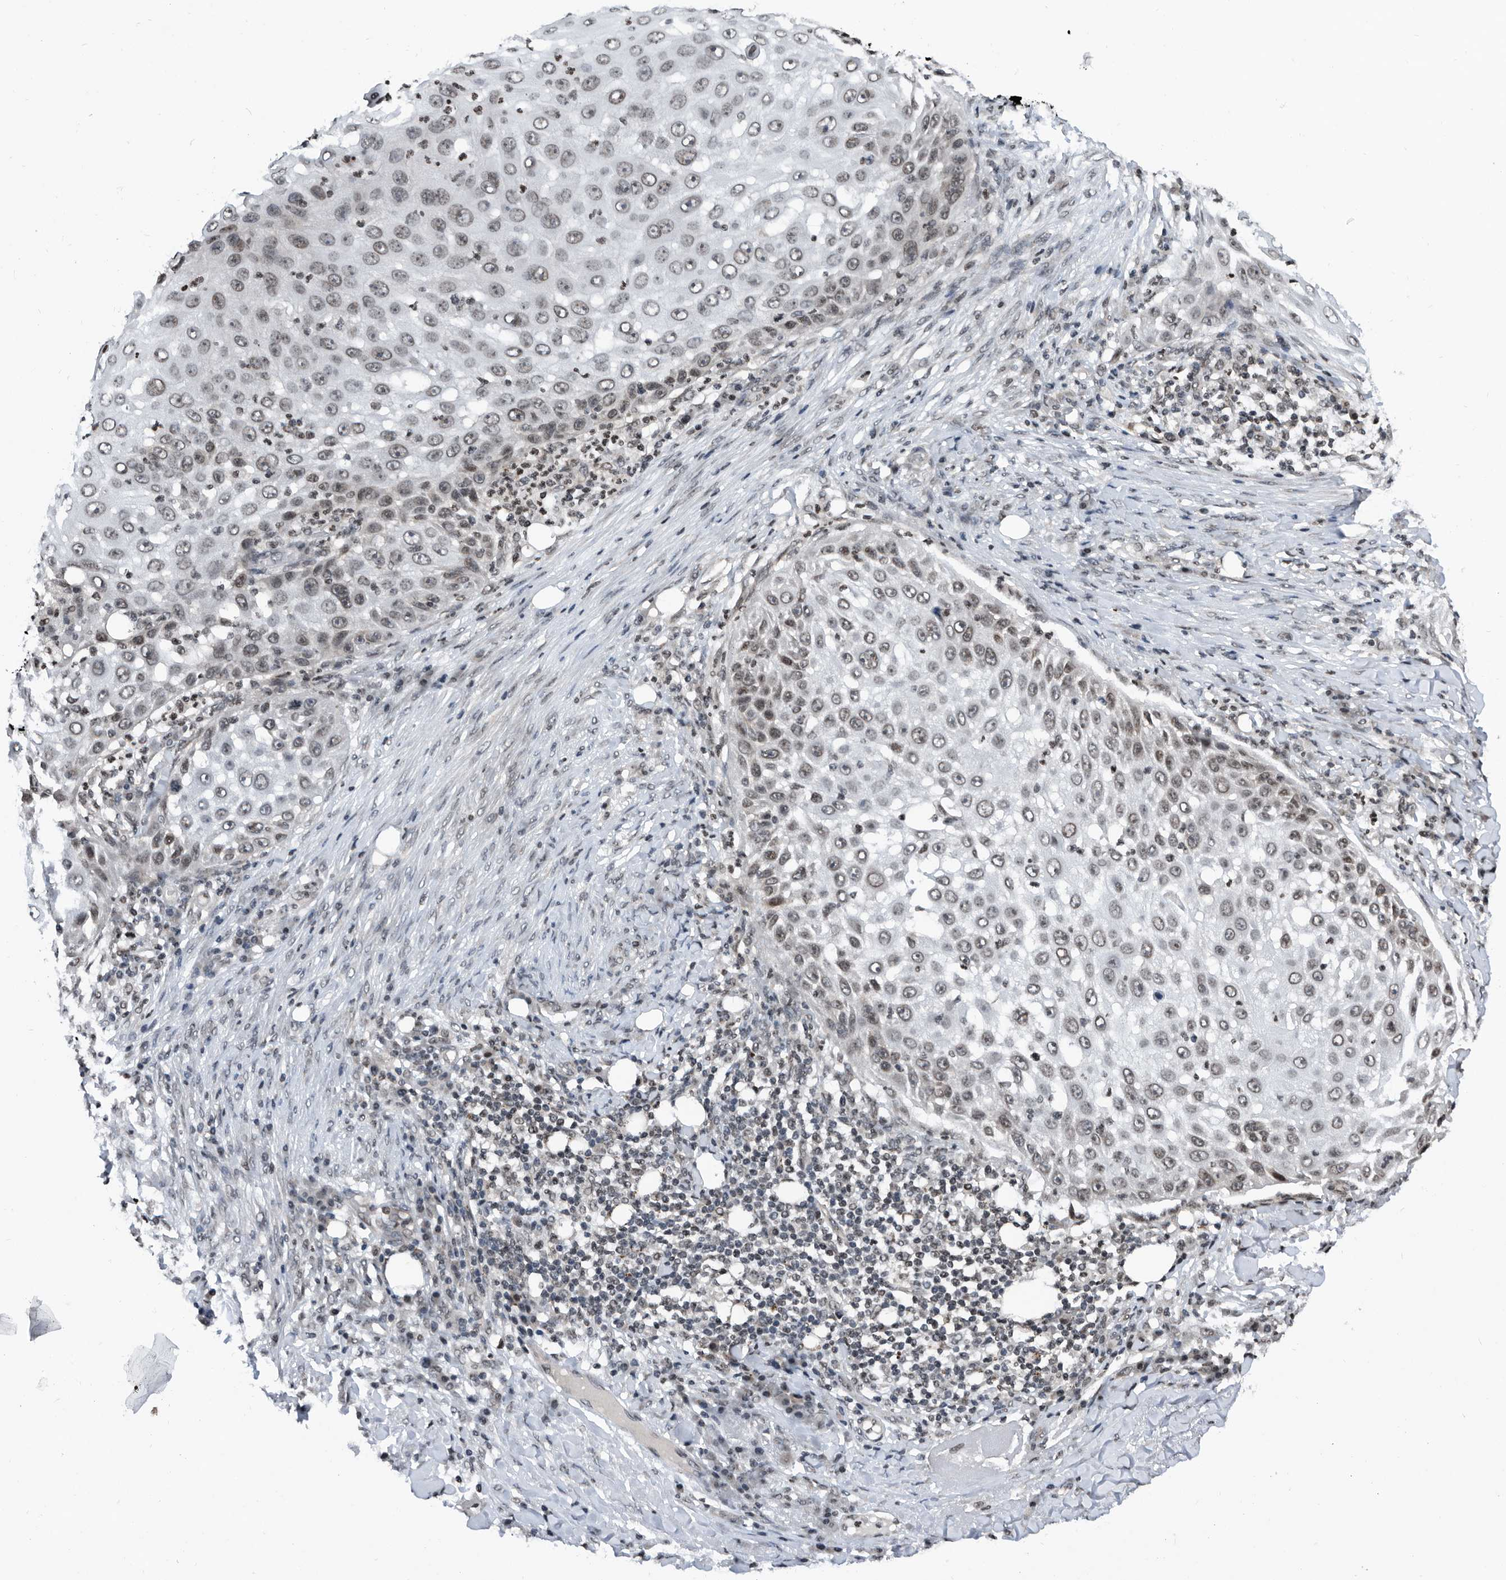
{"staining": {"intensity": "weak", "quantity": "<25%", "location": "nuclear"}, "tissue": "skin cancer", "cell_type": "Tumor cells", "image_type": "cancer", "snomed": [{"axis": "morphology", "description": "Squamous cell carcinoma, NOS"}, {"axis": "topography", "description": "Skin"}], "caption": "Tumor cells are negative for protein expression in human skin cancer (squamous cell carcinoma).", "gene": "SNRNP48", "patient": {"sex": "female", "age": 44}}